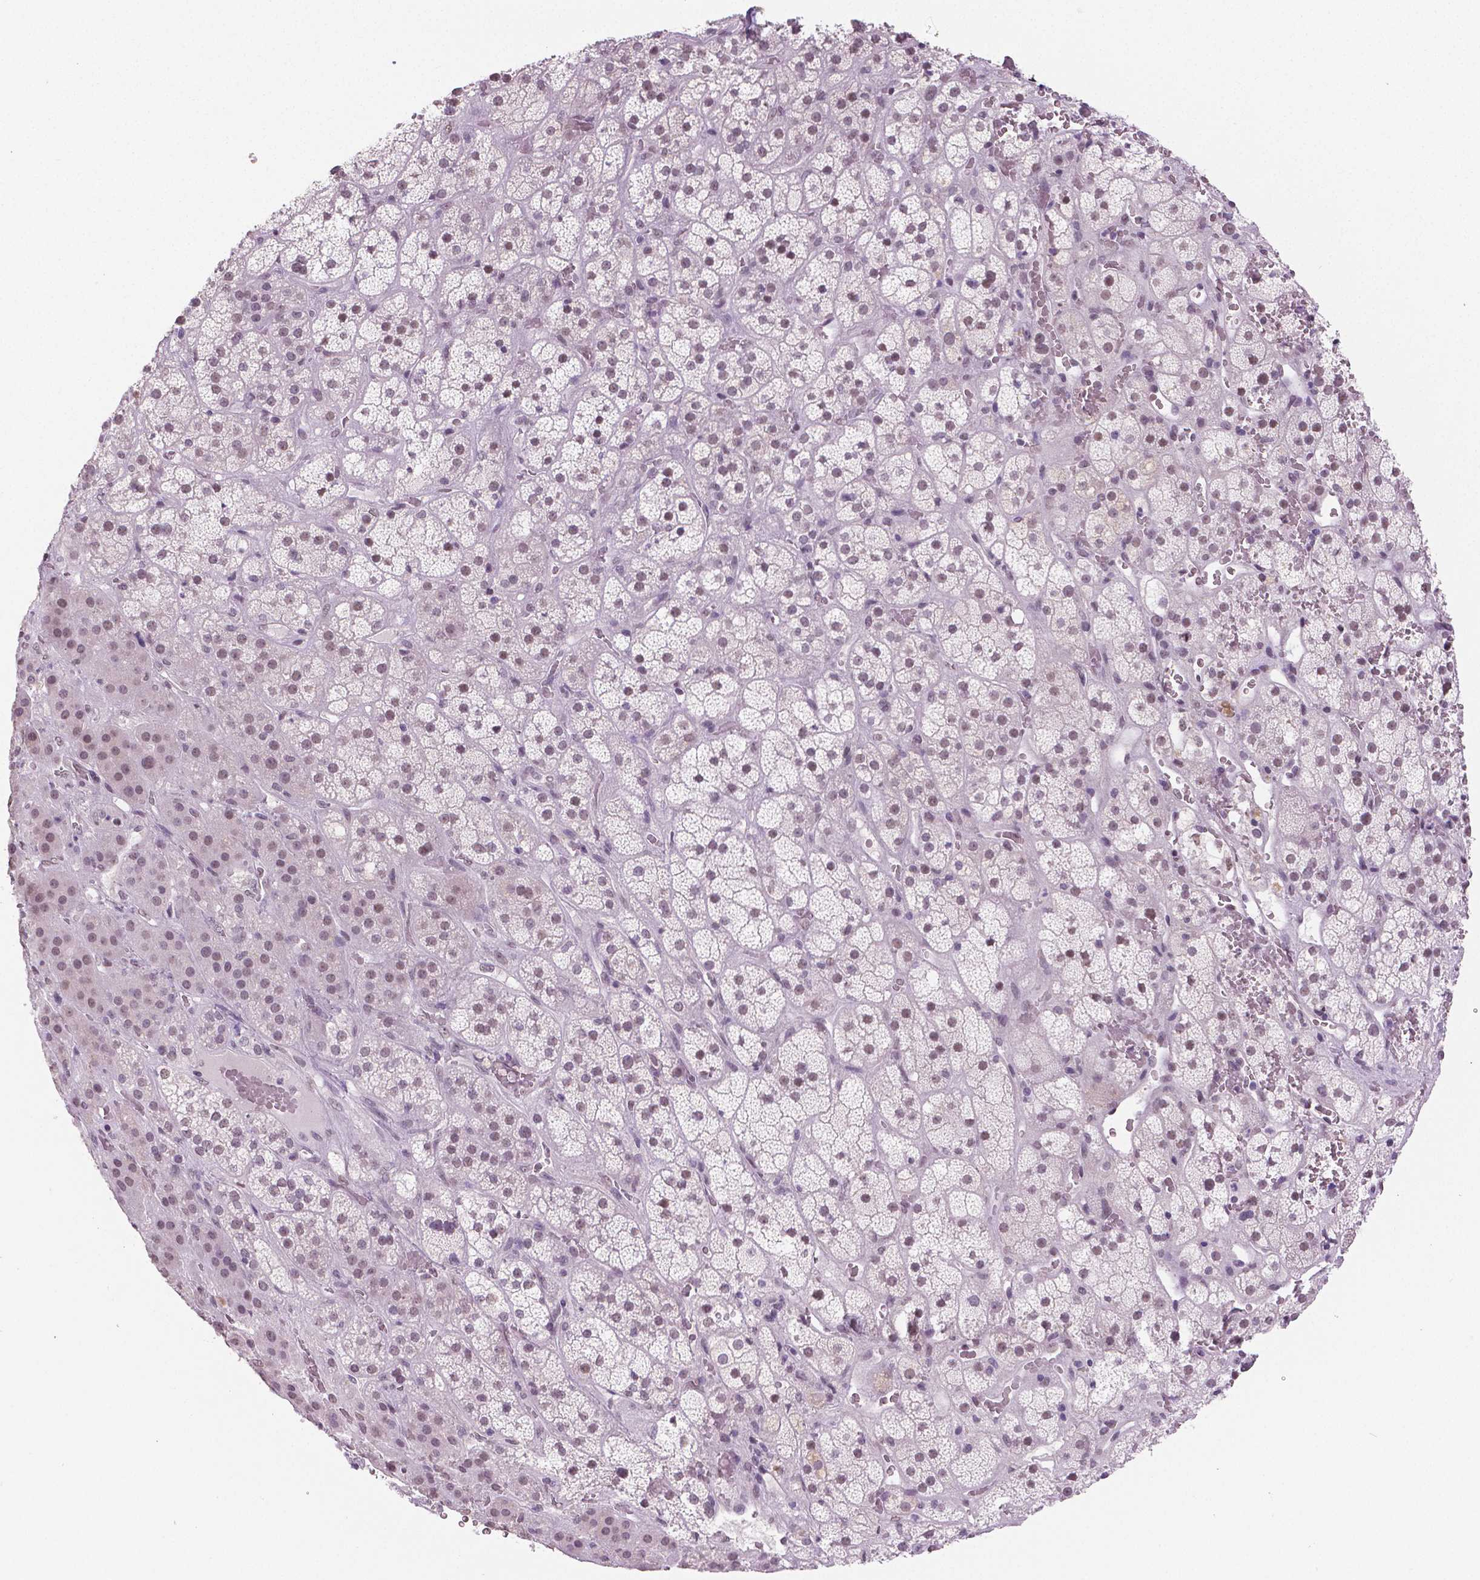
{"staining": {"intensity": "weak", "quantity": "25%-75%", "location": "nuclear"}, "tissue": "adrenal gland", "cell_type": "Glandular cells", "image_type": "normal", "snomed": [{"axis": "morphology", "description": "Normal tissue, NOS"}, {"axis": "topography", "description": "Adrenal gland"}], "caption": "This photomicrograph reveals IHC staining of benign human adrenal gland, with low weak nuclear staining in about 25%-75% of glandular cells.", "gene": "IGF2BP1", "patient": {"sex": "male", "age": 57}}